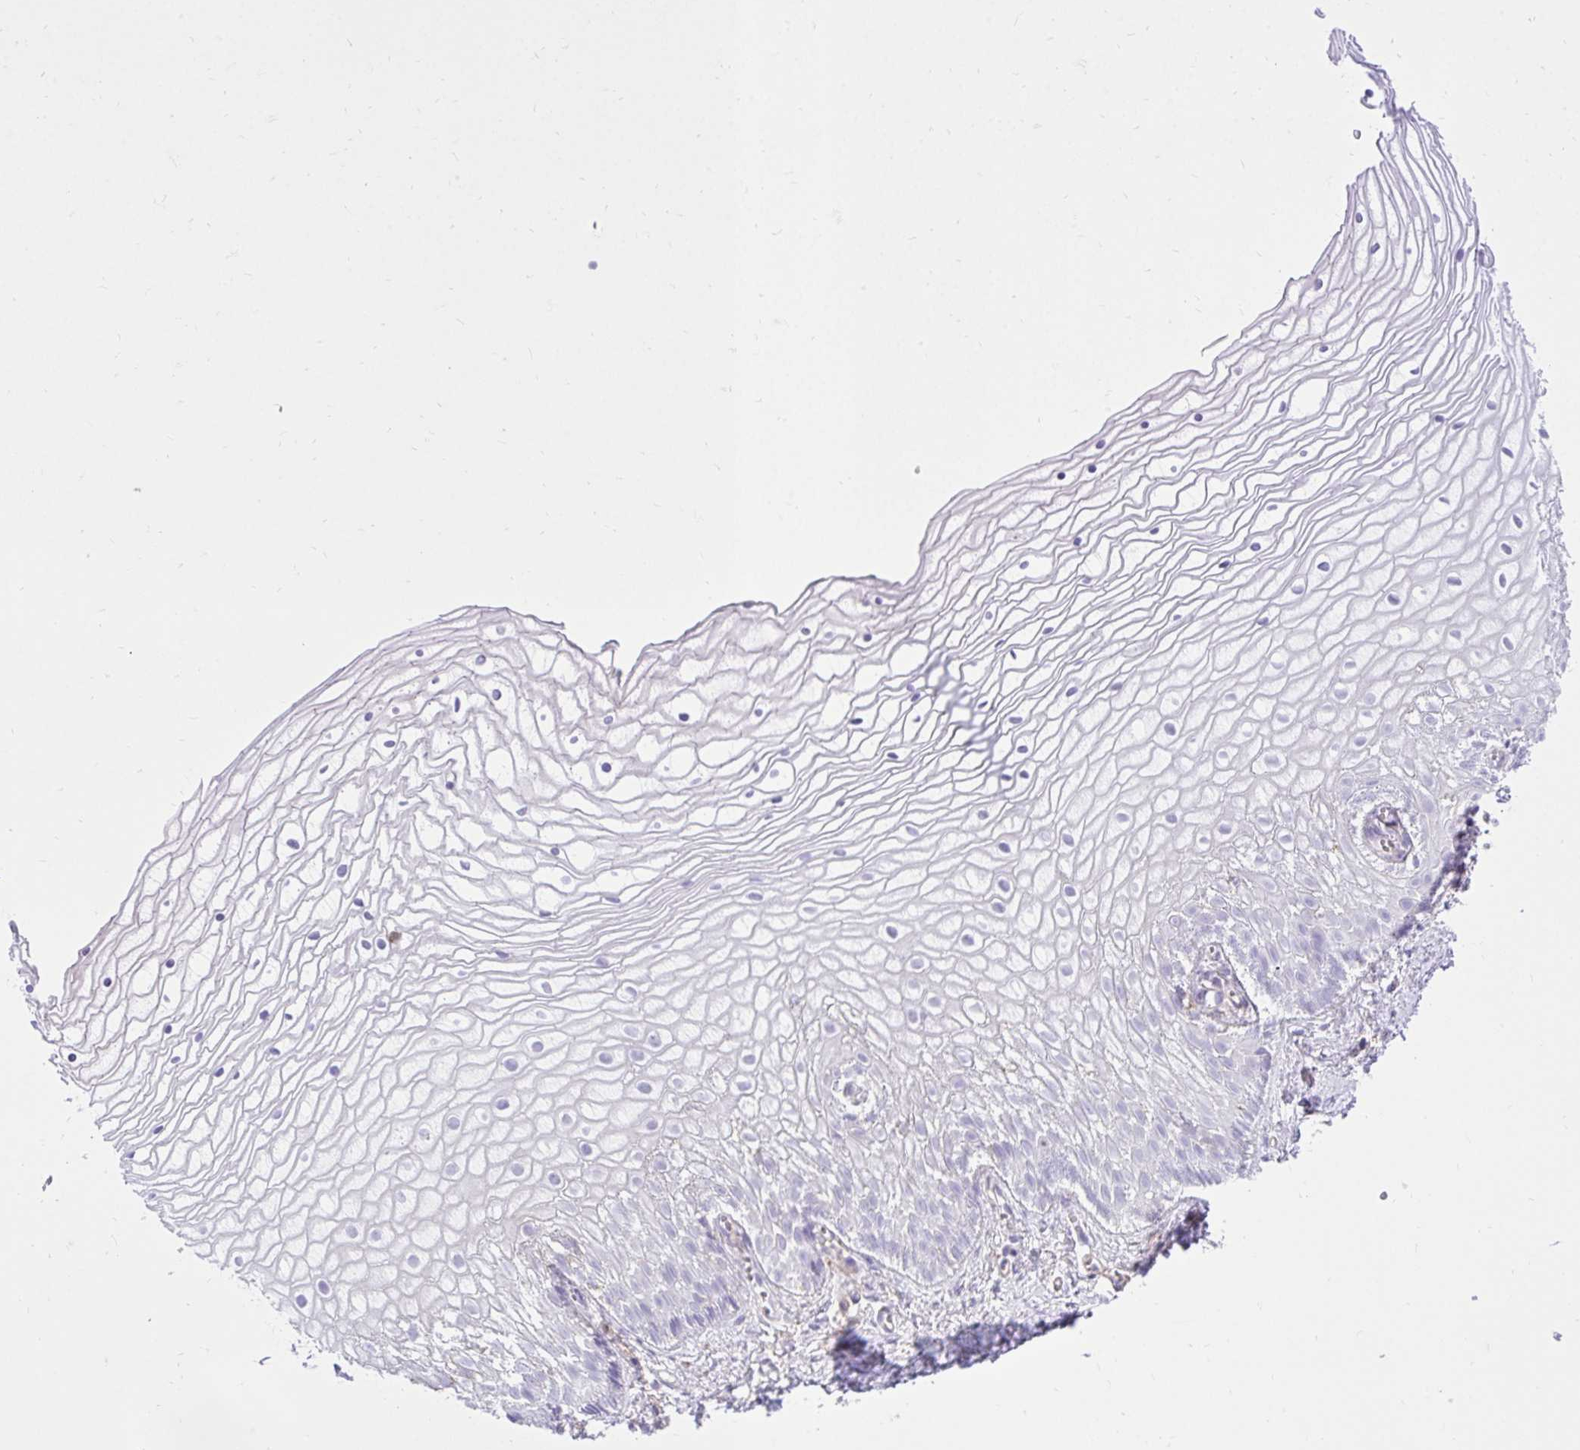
{"staining": {"intensity": "negative", "quantity": "none", "location": "none"}, "tissue": "vagina", "cell_type": "Squamous epithelial cells", "image_type": "normal", "snomed": [{"axis": "morphology", "description": "Normal tissue, NOS"}, {"axis": "topography", "description": "Vagina"}], "caption": "A photomicrograph of human vagina is negative for staining in squamous epithelial cells.", "gene": "GPRIN3", "patient": {"sex": "female", "age": 56}}